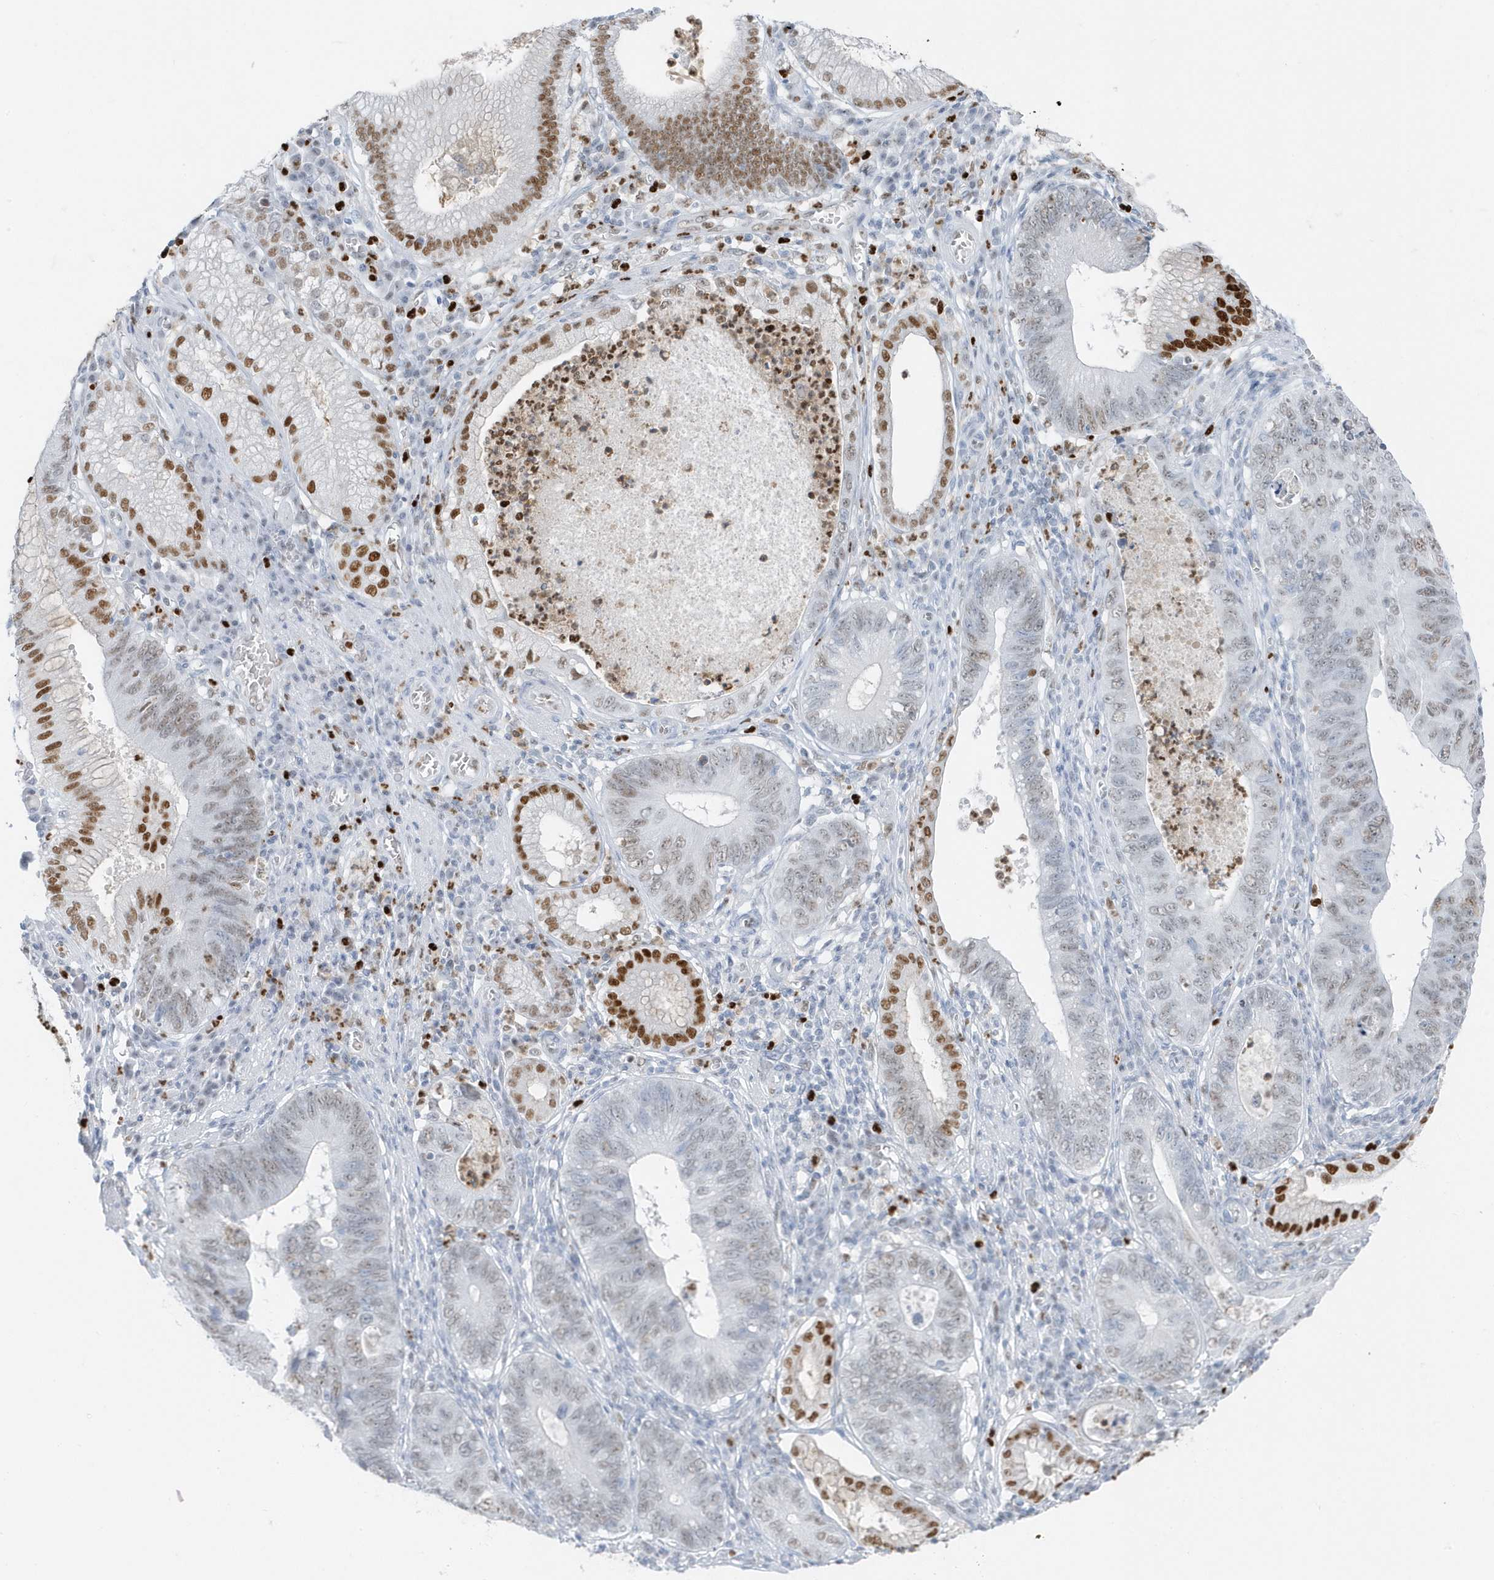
{"staining": {"intensity": "weak", "quantity": "<25%", "location": "nuclear"}, "tissue": "stomach cancer", "cell_type": "Tumor cells", "image_type": "cancer", "snomed": [{"axis": "morphology", "description": "Adenocarcinoma, NOS"}, {"axis": "topography", "description": "Stomach"}], "caption": "Immunohistochemical staining of stomach cancer shows no significant positivity in tumor cells.", "gene": "SMIM34", "patient": {"sex": "male", "age": 59}}